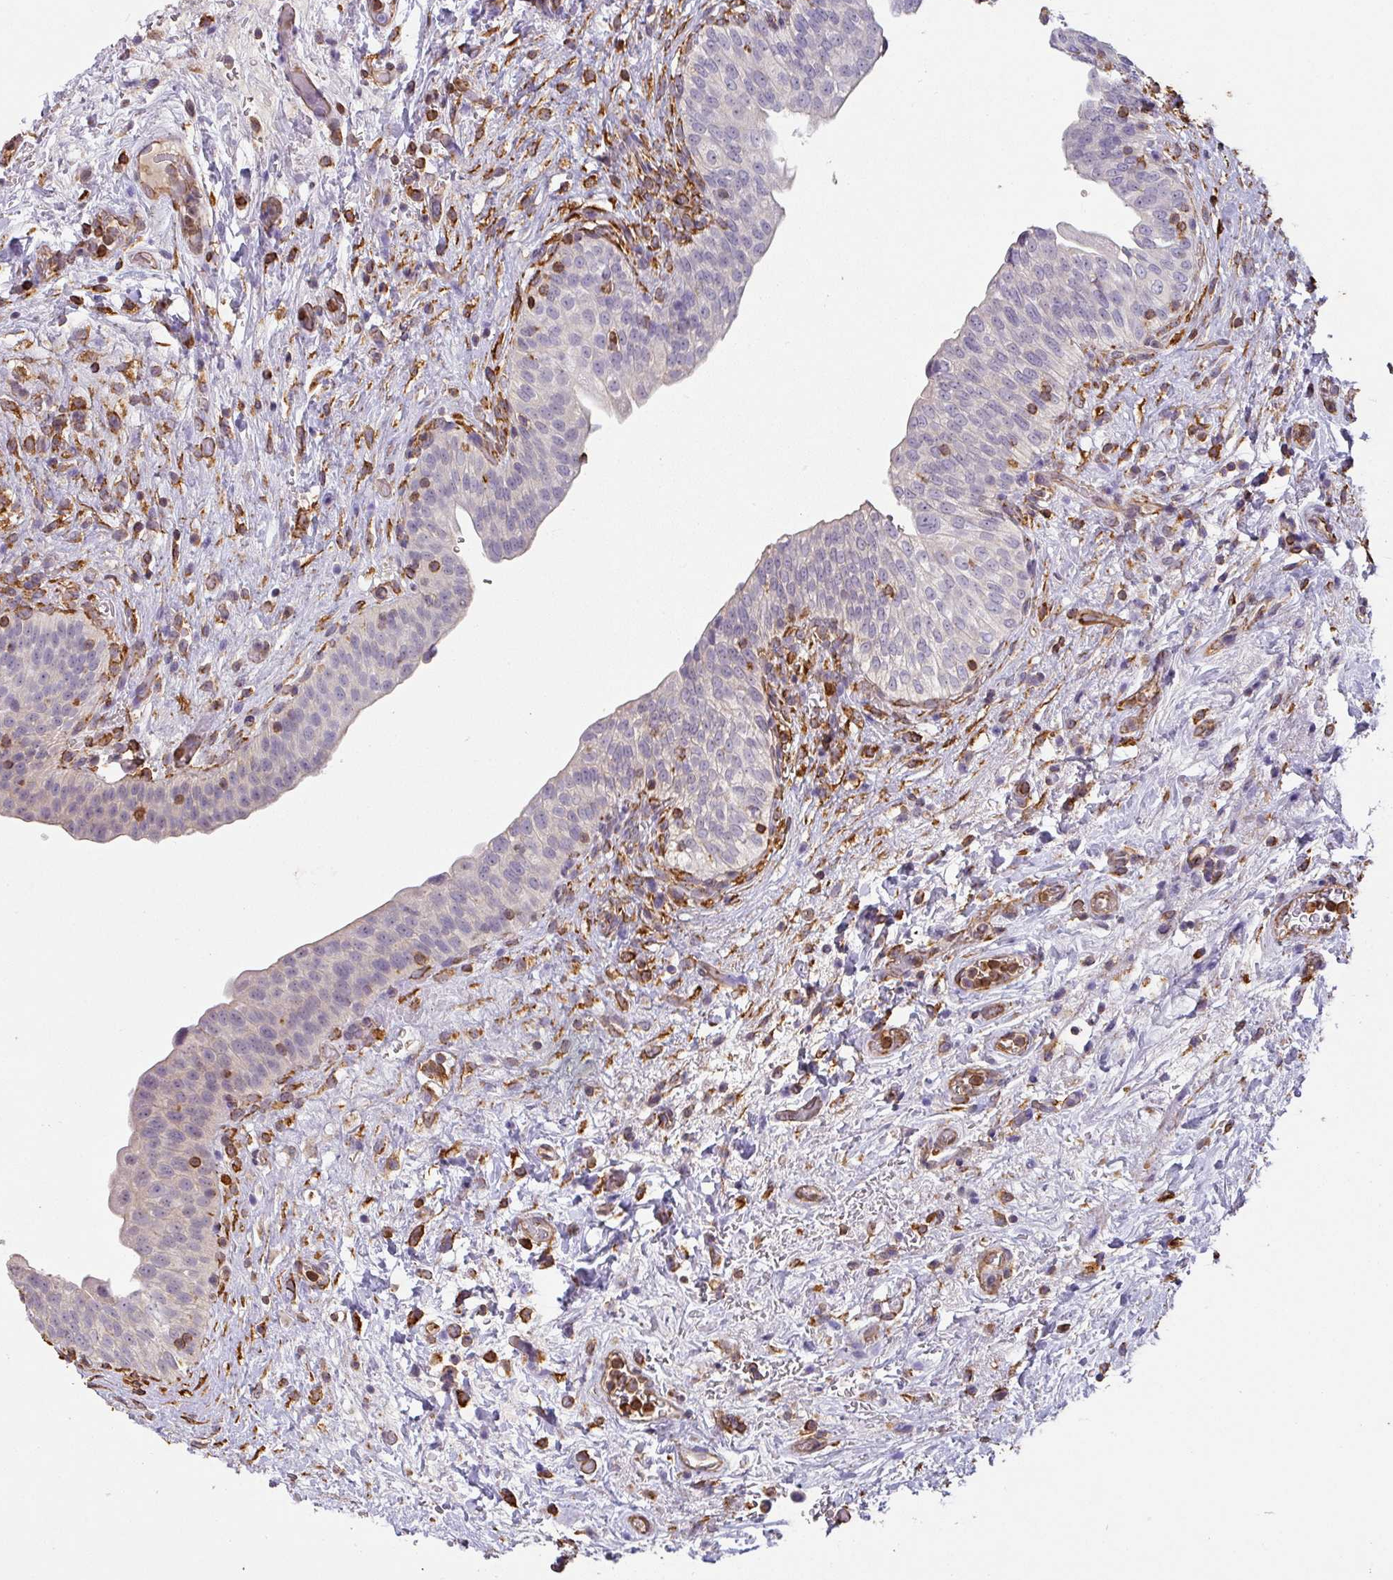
{"staining": {"intensity": "negative", "quantity": "none", "location": "none"}, "tissue": "urinary bladder", "cell_type": "Urothelial cells", "image_type": "normal", "snomed": [{"axis": "morphology", "description": "Normal tissue, NOS"}, {"axis": "topography", "description": "Urinary bladder"}], "caption": "The histopathology image exhibits no staining of urothelial cells in unremarkable urinary bladder.", "gene": "ZNF280C", "patient": {"sex": "male", "age": 69}}